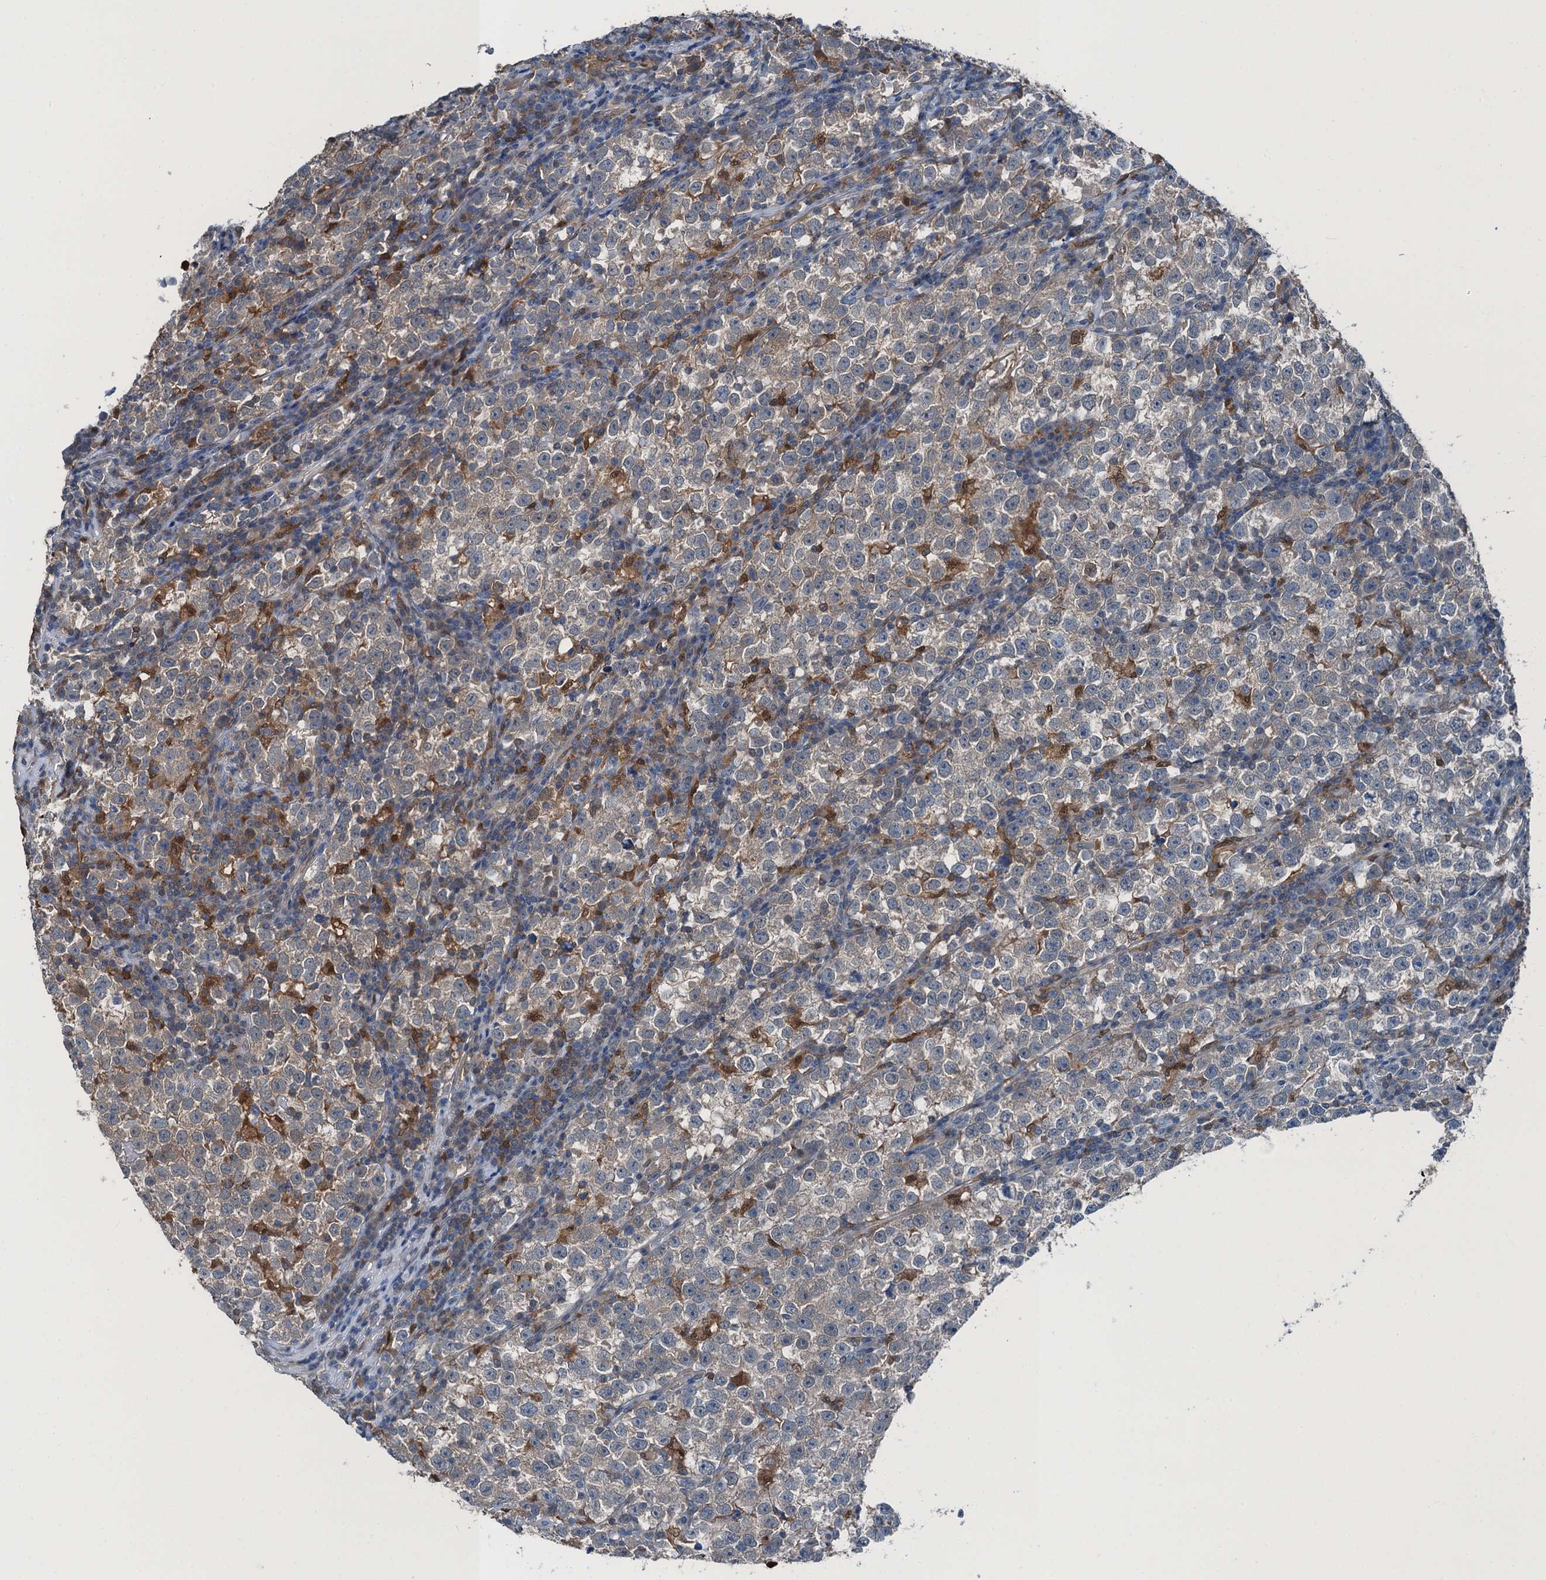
{"staining": {"intensity": "weak", "quantity": "<25%", "location": "cytoplasmic/membranous"}, "tissue": "testis cancer", "cell_type": "Tumor cells", "image_type": "cancer", "snomed": [{"axis": "morphology", "description": "Normal tissue, NOS"}, {"axis": "morphology", "description": "Seminoma, NOS"}, {"axis": "topography", "description": "Testis"}], "caption": "DAB (3,3'-diaminobenzidine) immunohistochemical staining of human testis cancer reveals no significant expression in tumor cells.", "gene": "RNH1", "patient": {"sex": "male", "age": 43}}